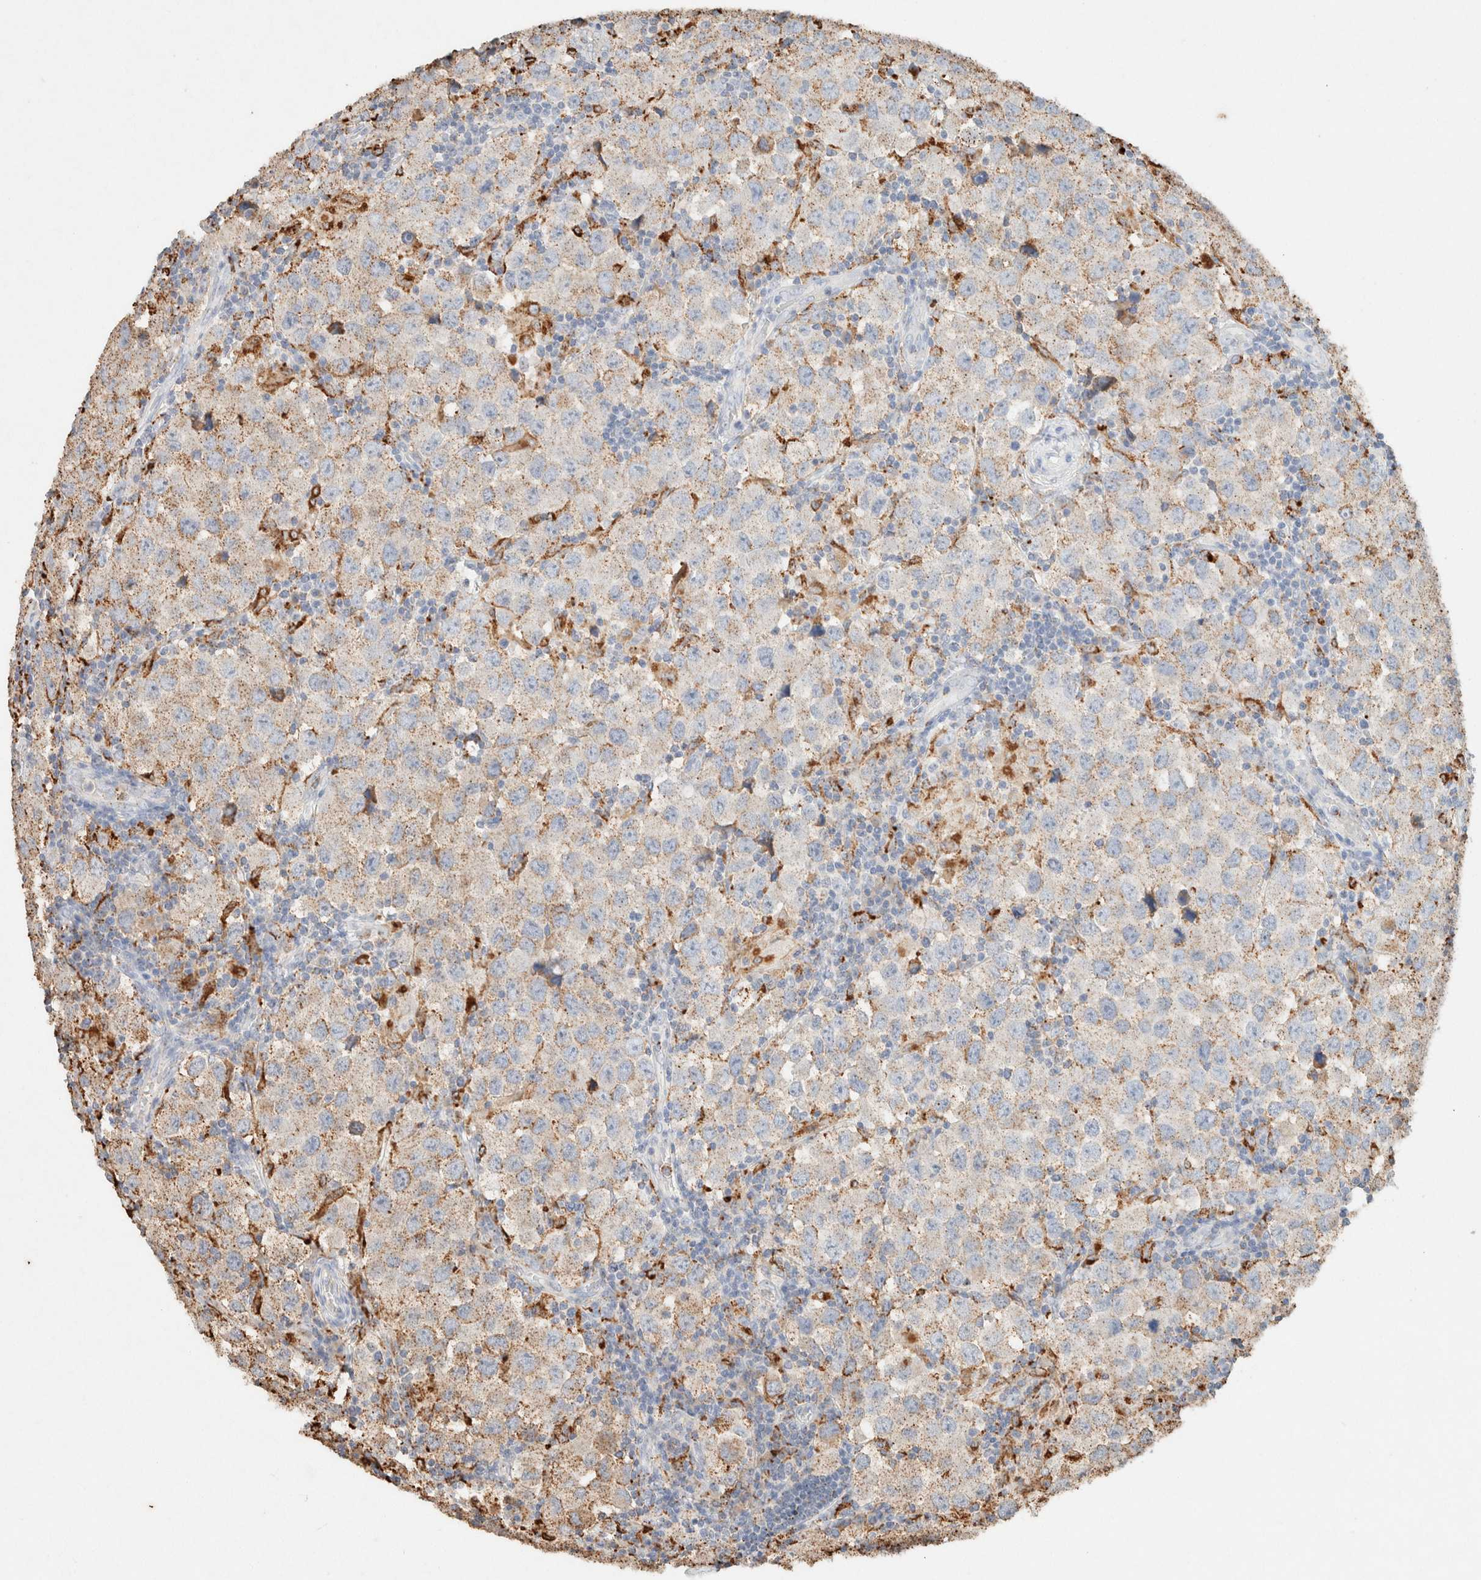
{"staining": {"intensity": "weak", "quantity": ">75%", "location": "cytoplasmic/membranous"}, "tissue": "testis cancer", "cell_type": "Tumor cells", "image_type": "cancer", "snomed": [{"axis": "morphology", "description": "Carcinoma, Embryonal, NOS"}, {"axis": "topography", "description": "Testis"}], "caption": "Weak cytoplasmic/membranous protein expression is present in about >75% of tumor cells in embryonal carcinoma (testis).", "gene": "CTSC", "patient": {"sex": "male", "age": 21}}